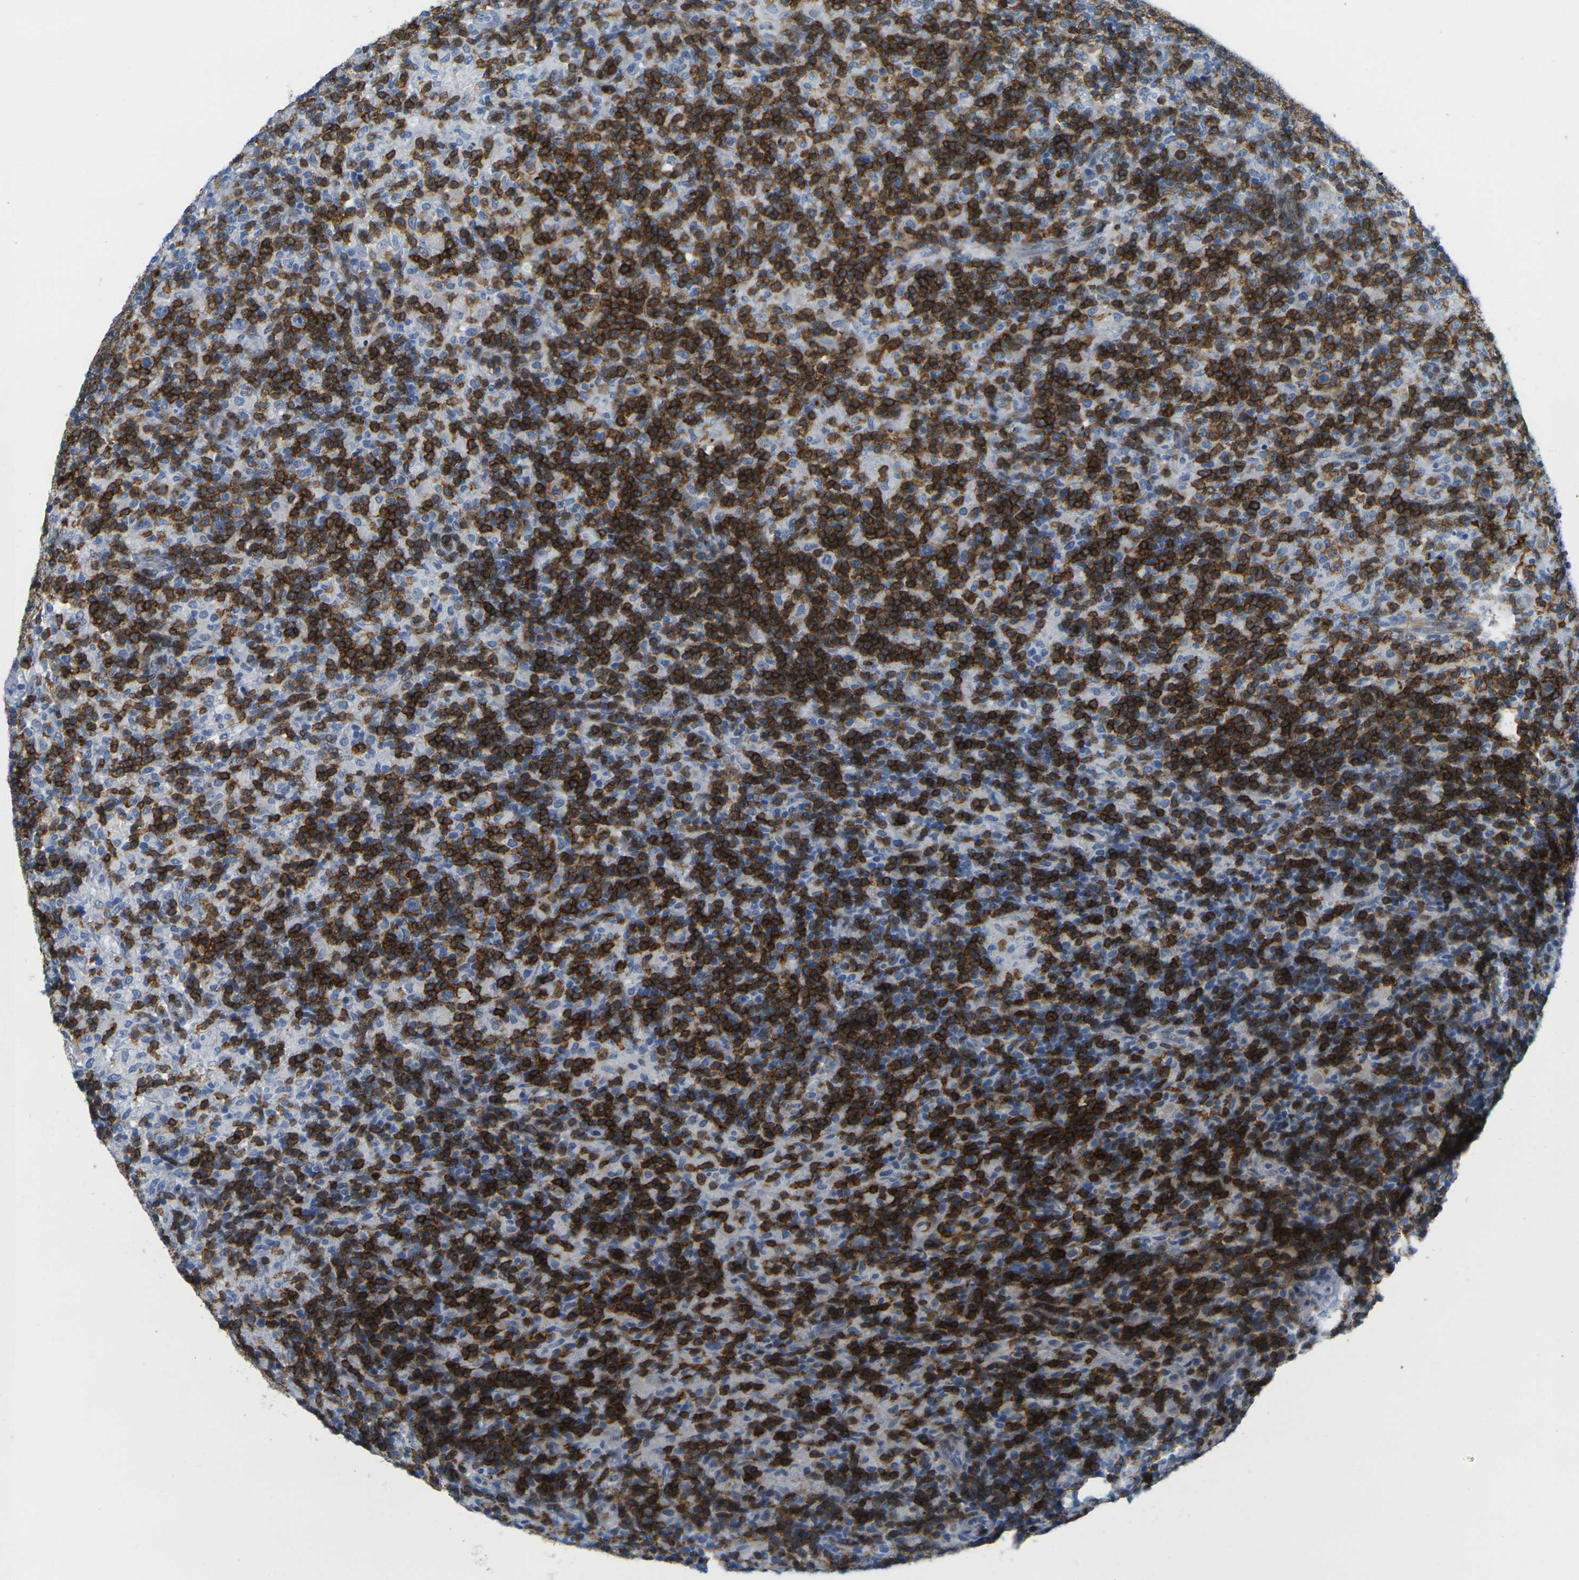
{"staining": {"intensity": "negative", "quantity": "none", "location": "none"}, "tissue": "lymphoma", "cell_type": "Tumor cells", "image_type": "cancer", "snomed": [{"axis": "morphology", "description": "Hodgkin's disease, NOS"}, {"axis": "topography", "description": "Lymph node"}], "caption": "Immunohistochemistry (IHC) of human lymphoma displays no expression in tumor cells.", "gene": "CD3D", "patient": {"sex": "male", "age": 70}}